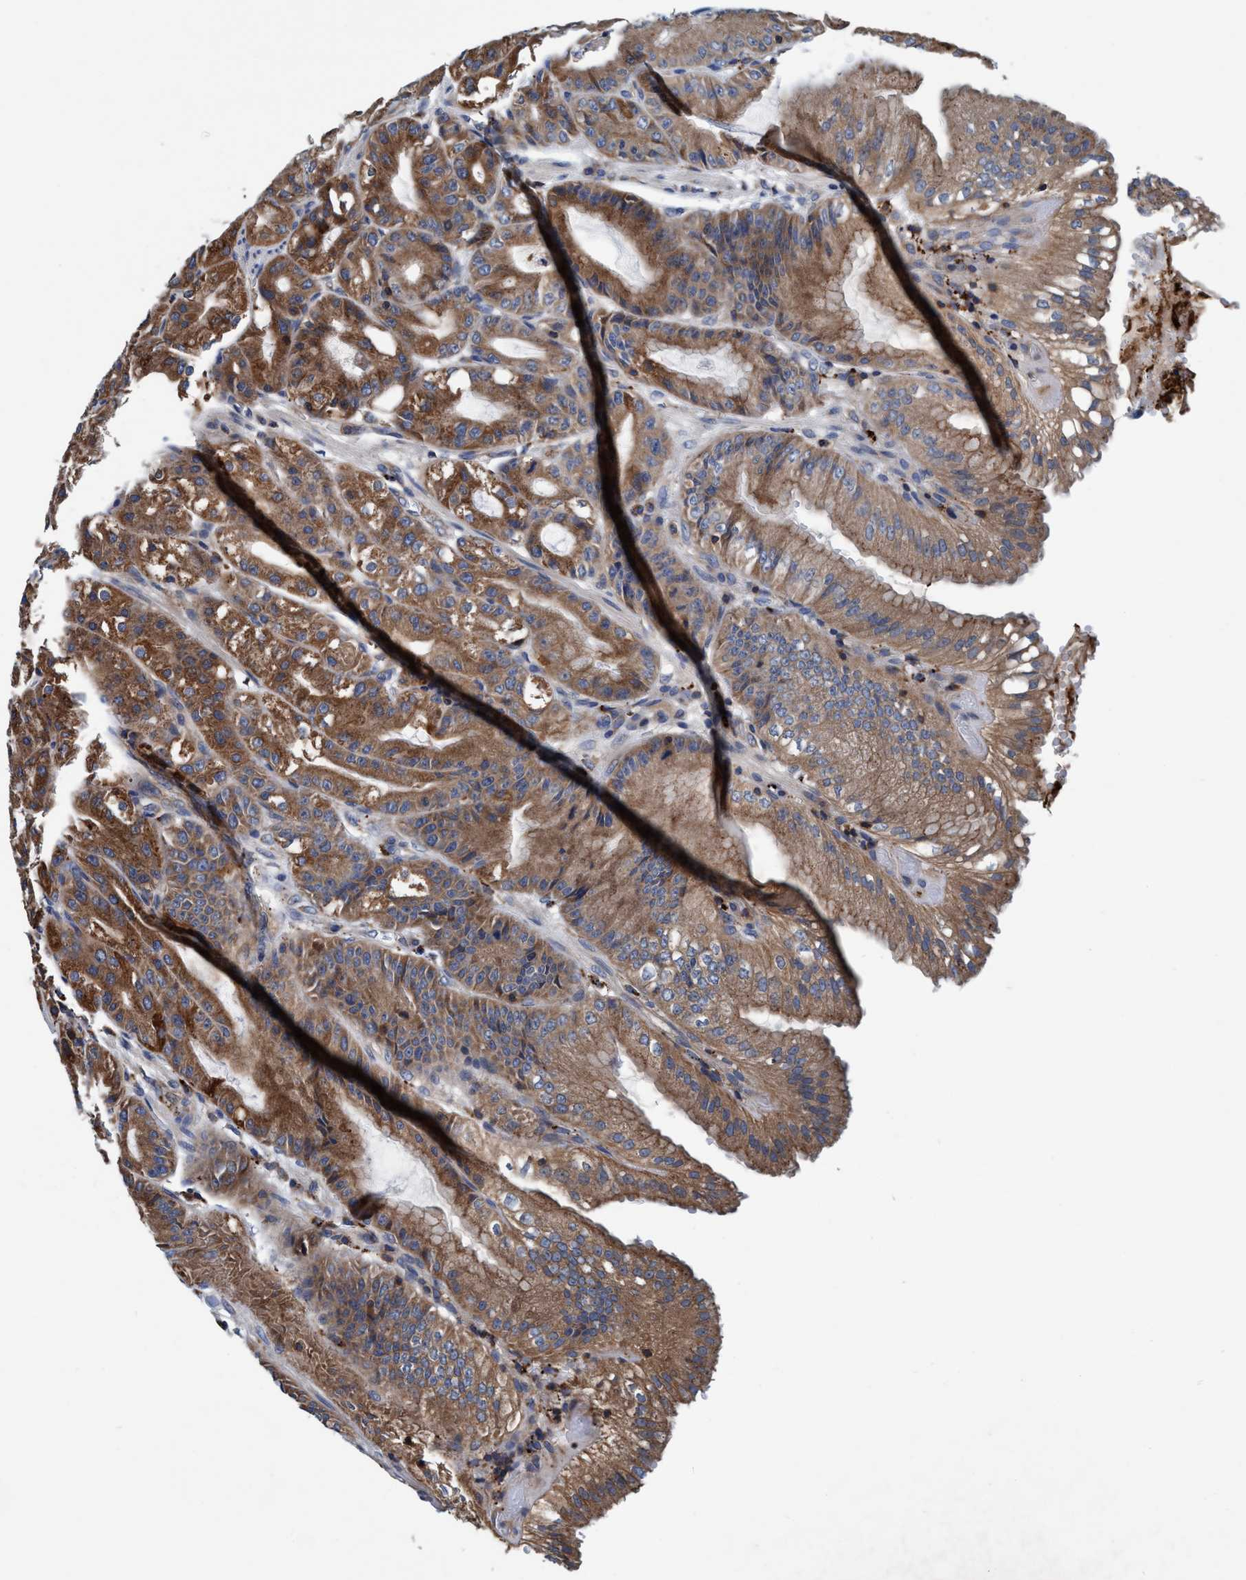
{"staining": {"intensity": "moderate", "quantity": ">75%", "location": "cytoplasmic/membranous"}, "tissue": "stomach", "cell_type": "Glandular cells", "image_type": "normal", "snomed": [{"axis": "morphology", "description": "Normal tissue, NOS"}, {"axis": "topography", "description": "Stomach, lower"}], "caption": "Brown immunohistochemical staining in unremarkable human stomach shows moderate cytoplasmic/membranous positivity in approximately >75% of glandular cells.", "gene": "ENDOG", "patient": {"sex": "male", "age": 71}}